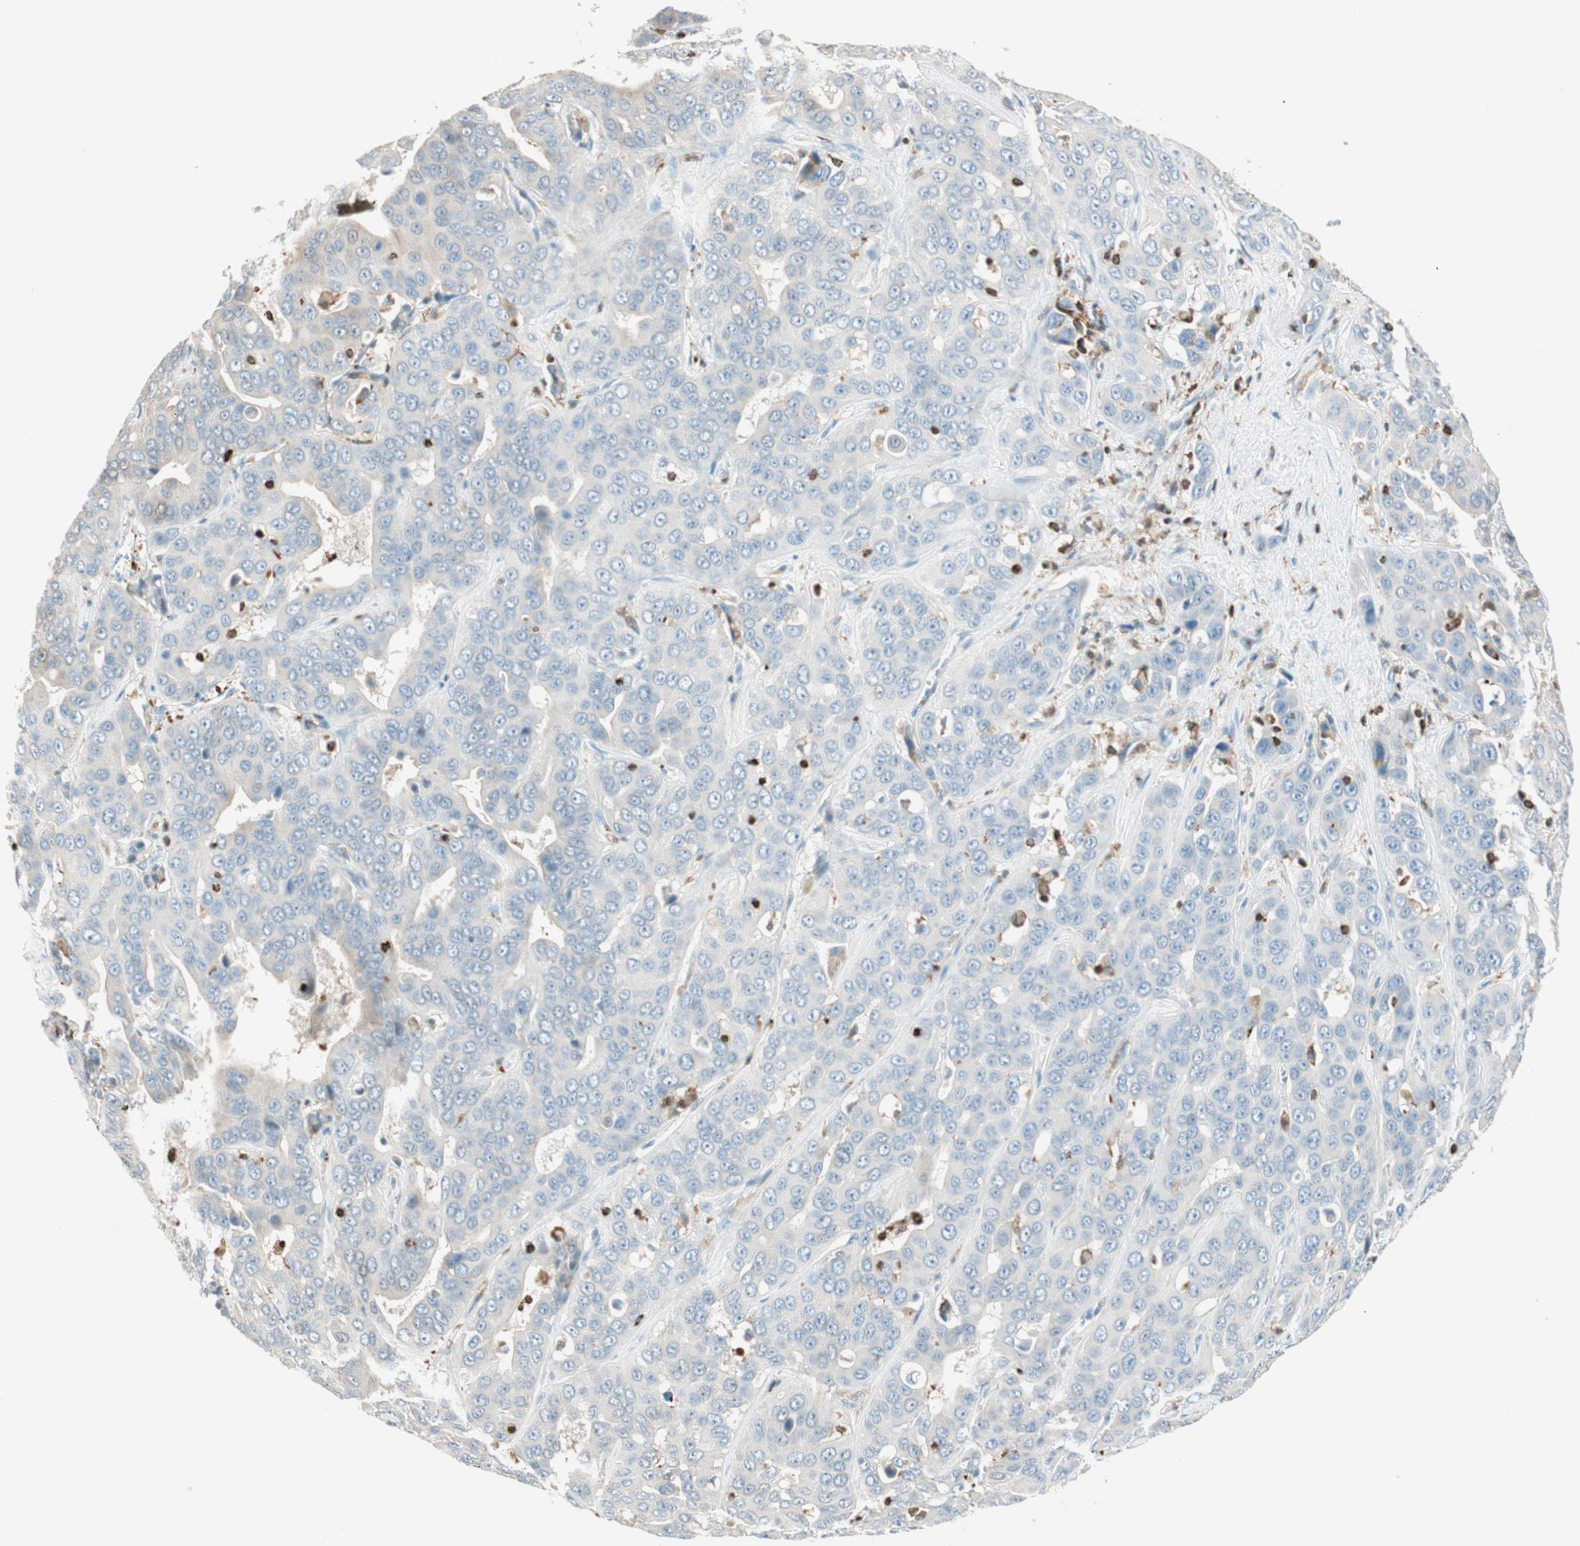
{"staining": {"intensity": "moderate", "quantity": "25%-75%", "location": "cytoplasmic/membranous"}, "tissue": "liver cancer", "cell_type": "Tumor cells", "image_type": "cancer", "snomed": [{"axis": "morphology", "description": "Cholangiocarcinoma"}, {"axis": "topography", "description": "Liver"}], "caption": "Brown immunohistochemical staining in human liver cancer (cholangiocarcinoma) shows moderate cytoplasmic/membranous expression in about 25%-75% of tumor cells. (DAB (3,3'-diaminobenzidine) = brown stain, brightfield microscopy at high magnification).", "gene": "HPGD", "patient": {"sex": "female", "age": 52}}